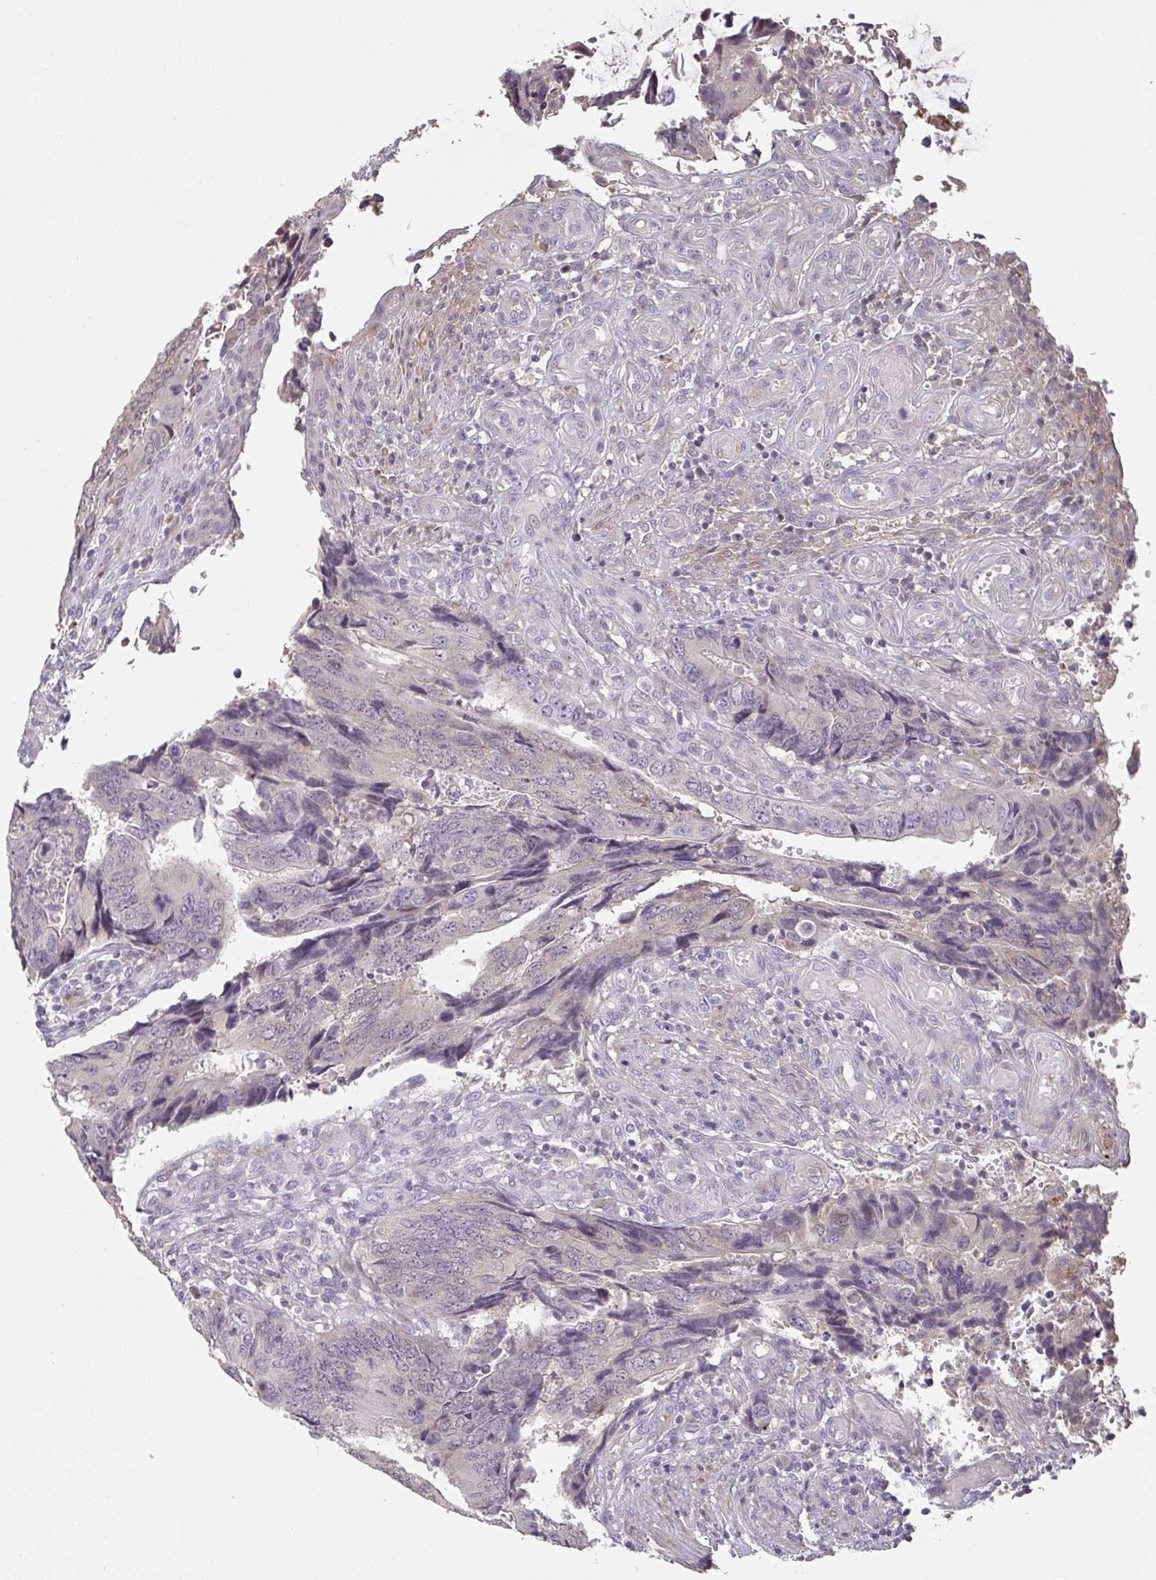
{"staining": {"intensity": "weak", "quantity": "25%-75%", "location": "cytoplasmic/membranous,nuclear"}, "tissue": "colorectal cancer", "cell_type": "Tumor cells", "image_type": "cancer", "snomed": [{"axis": "morphology", "description": "Adenocarcinoma, NOS"}, {"axis": "topography", "description": "Colon"}], "caption": "High-magnification brightfield microscopy of colorectal cancer stained with DAB (3,3'-diaminobenzidine) (brown) and counterstained with hematoxylin (blue). tumor cells exhibit weak cytoplasmic/membranous and nuclear expression is identified in about25%-75% of cells.", "gene": "A1CF", "patient": {"sex": "male", "age": 87}}